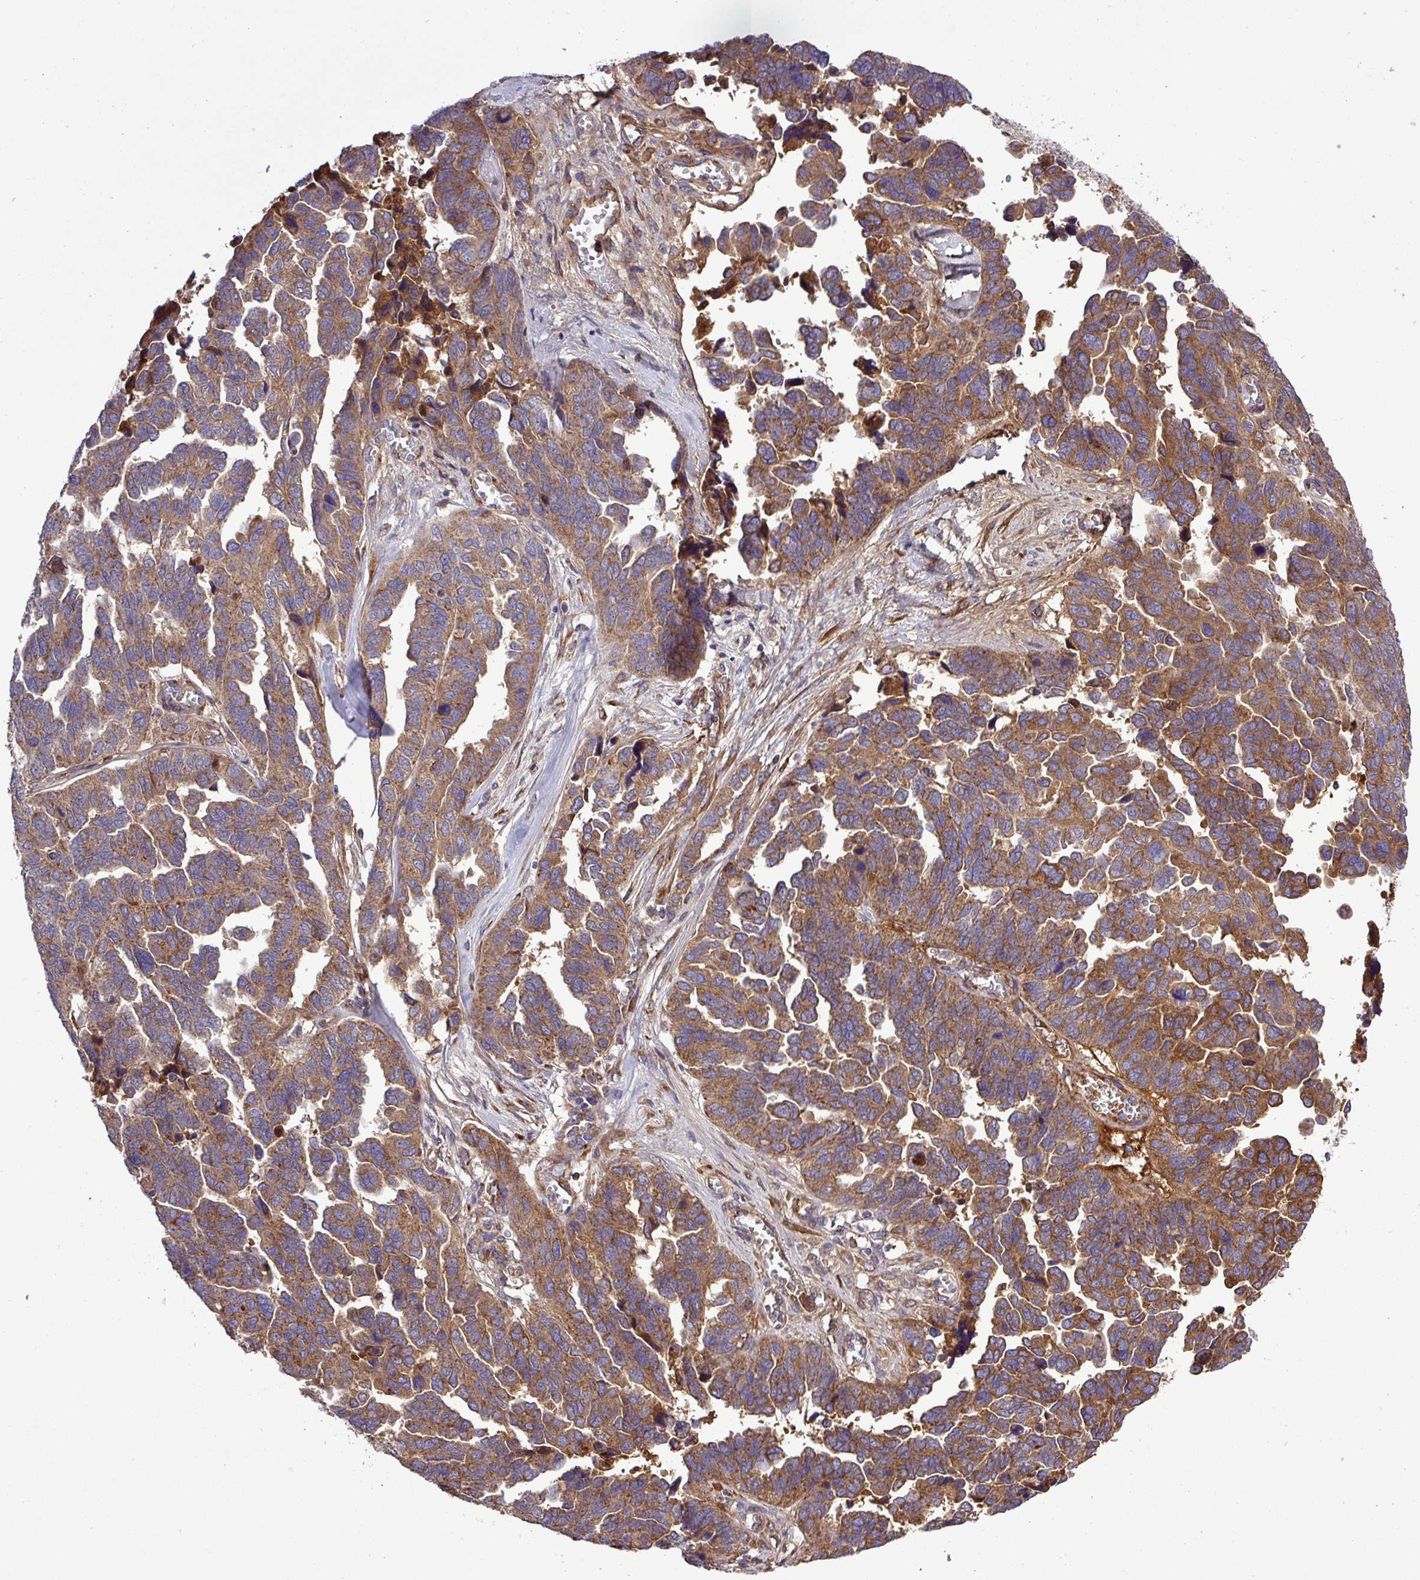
{"staining": {"intensity": "strong", "quantity": ">75%", "location": "cytoplasmic/membranous"}, "tissue": "ovarian cancer", "cell_type": "Tumor cells", "image_type": "cancer", "snomed": [{"axis": "morphology", "description": "Cystadenocarcinoma, serous, NOS"}, {"axis": "topography", "description": "Ovary"}], "caption": "Ovarian serous cystadenocarcinoma stained with DAB (3,3'-diaminobenzidine) immunohistochemistry (IHC) displays high levels of strong cytoplasmic/membranous positivity in approximately >75% of tumor cells.", "gene": "CWH43", "patient": {"sex": "female", "age": 64}}